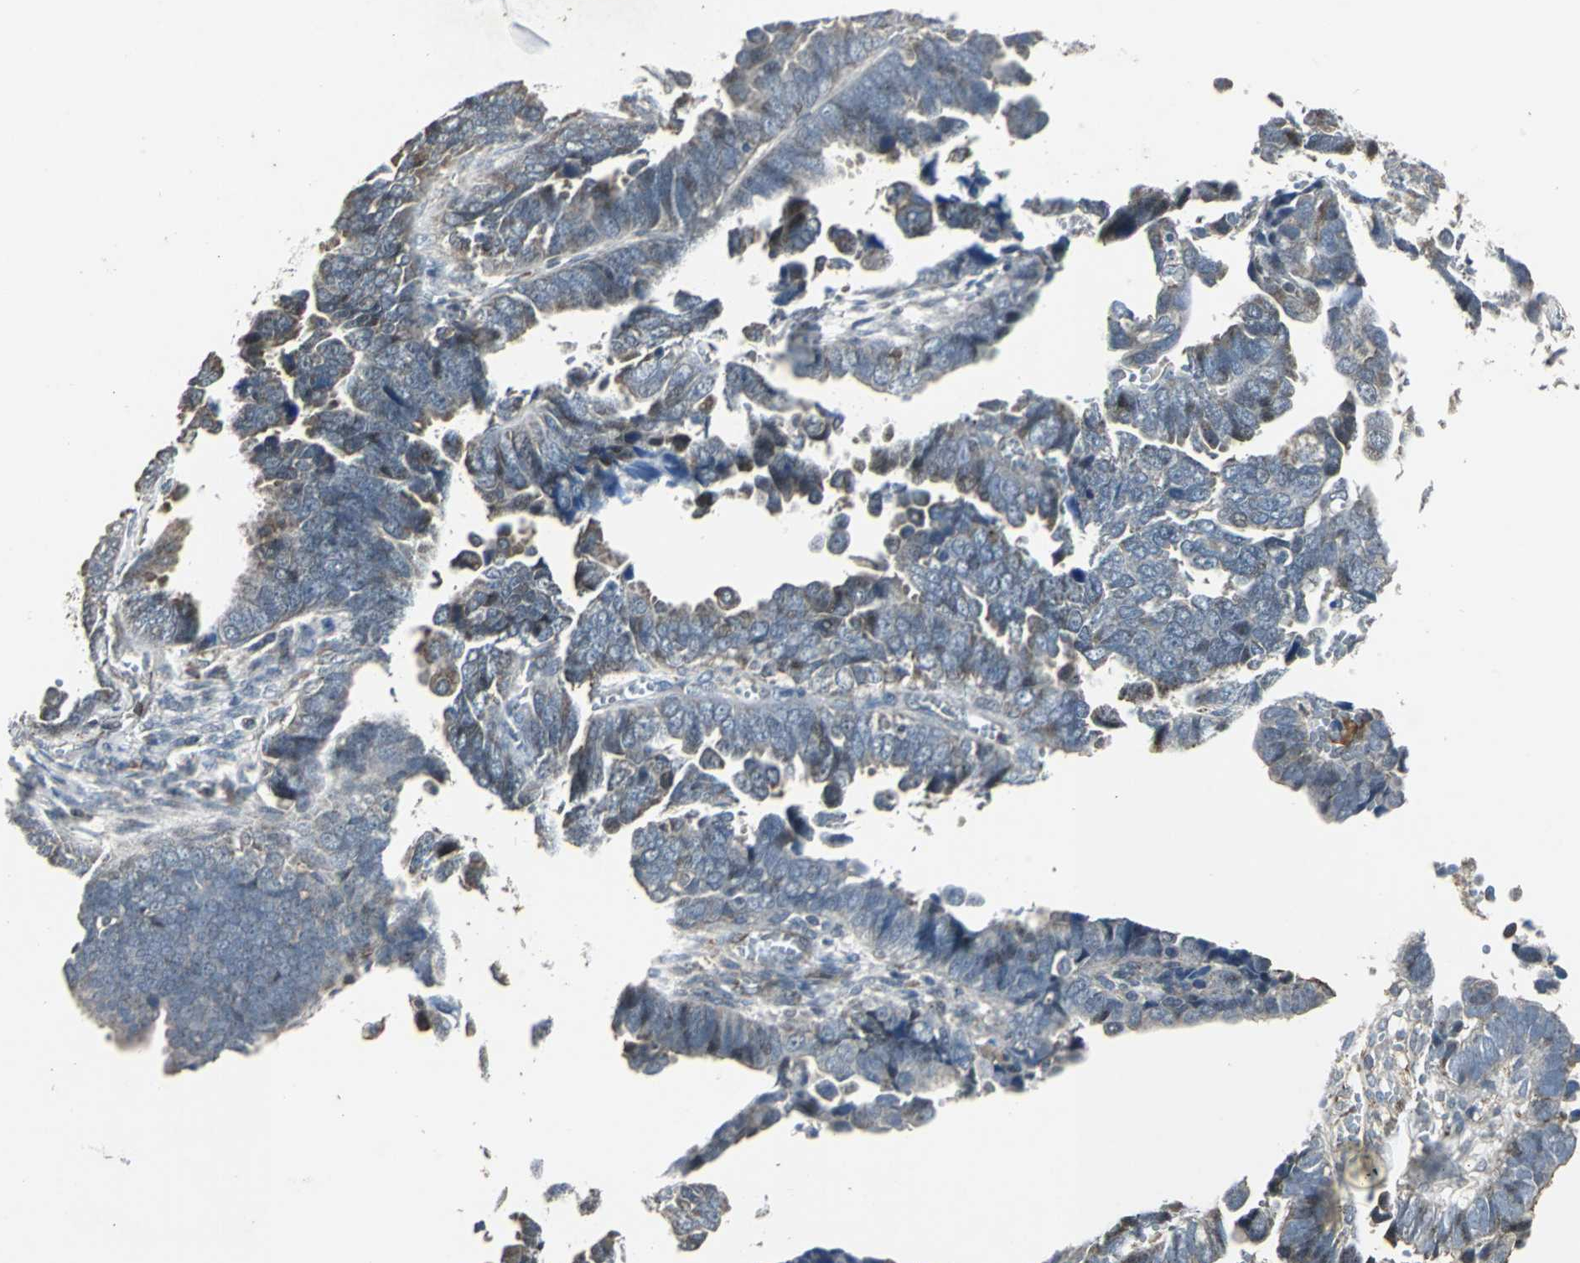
{"staining": {"intensity": "weak", "quantity": "25%-75%", "location": "cytoplasmic/membranous"}, "tissue": "endometrial cancer", "cell_type": "Tumor cells", "image_type": "cancer", "snomed": [{"axis": "morphology", "description": "Adenocarcinoma, NOS"}, {"axis": "topography", "description": "Endometrium"}], "caption": "IHC of endometrial adenocarcinoma reveals low levels of weak cytoplasmic/membranous staining in approximately 25%-75% of tumor cells.", "gene": "DNAJB4", "patient": {"sex": "female", "age": 75}}